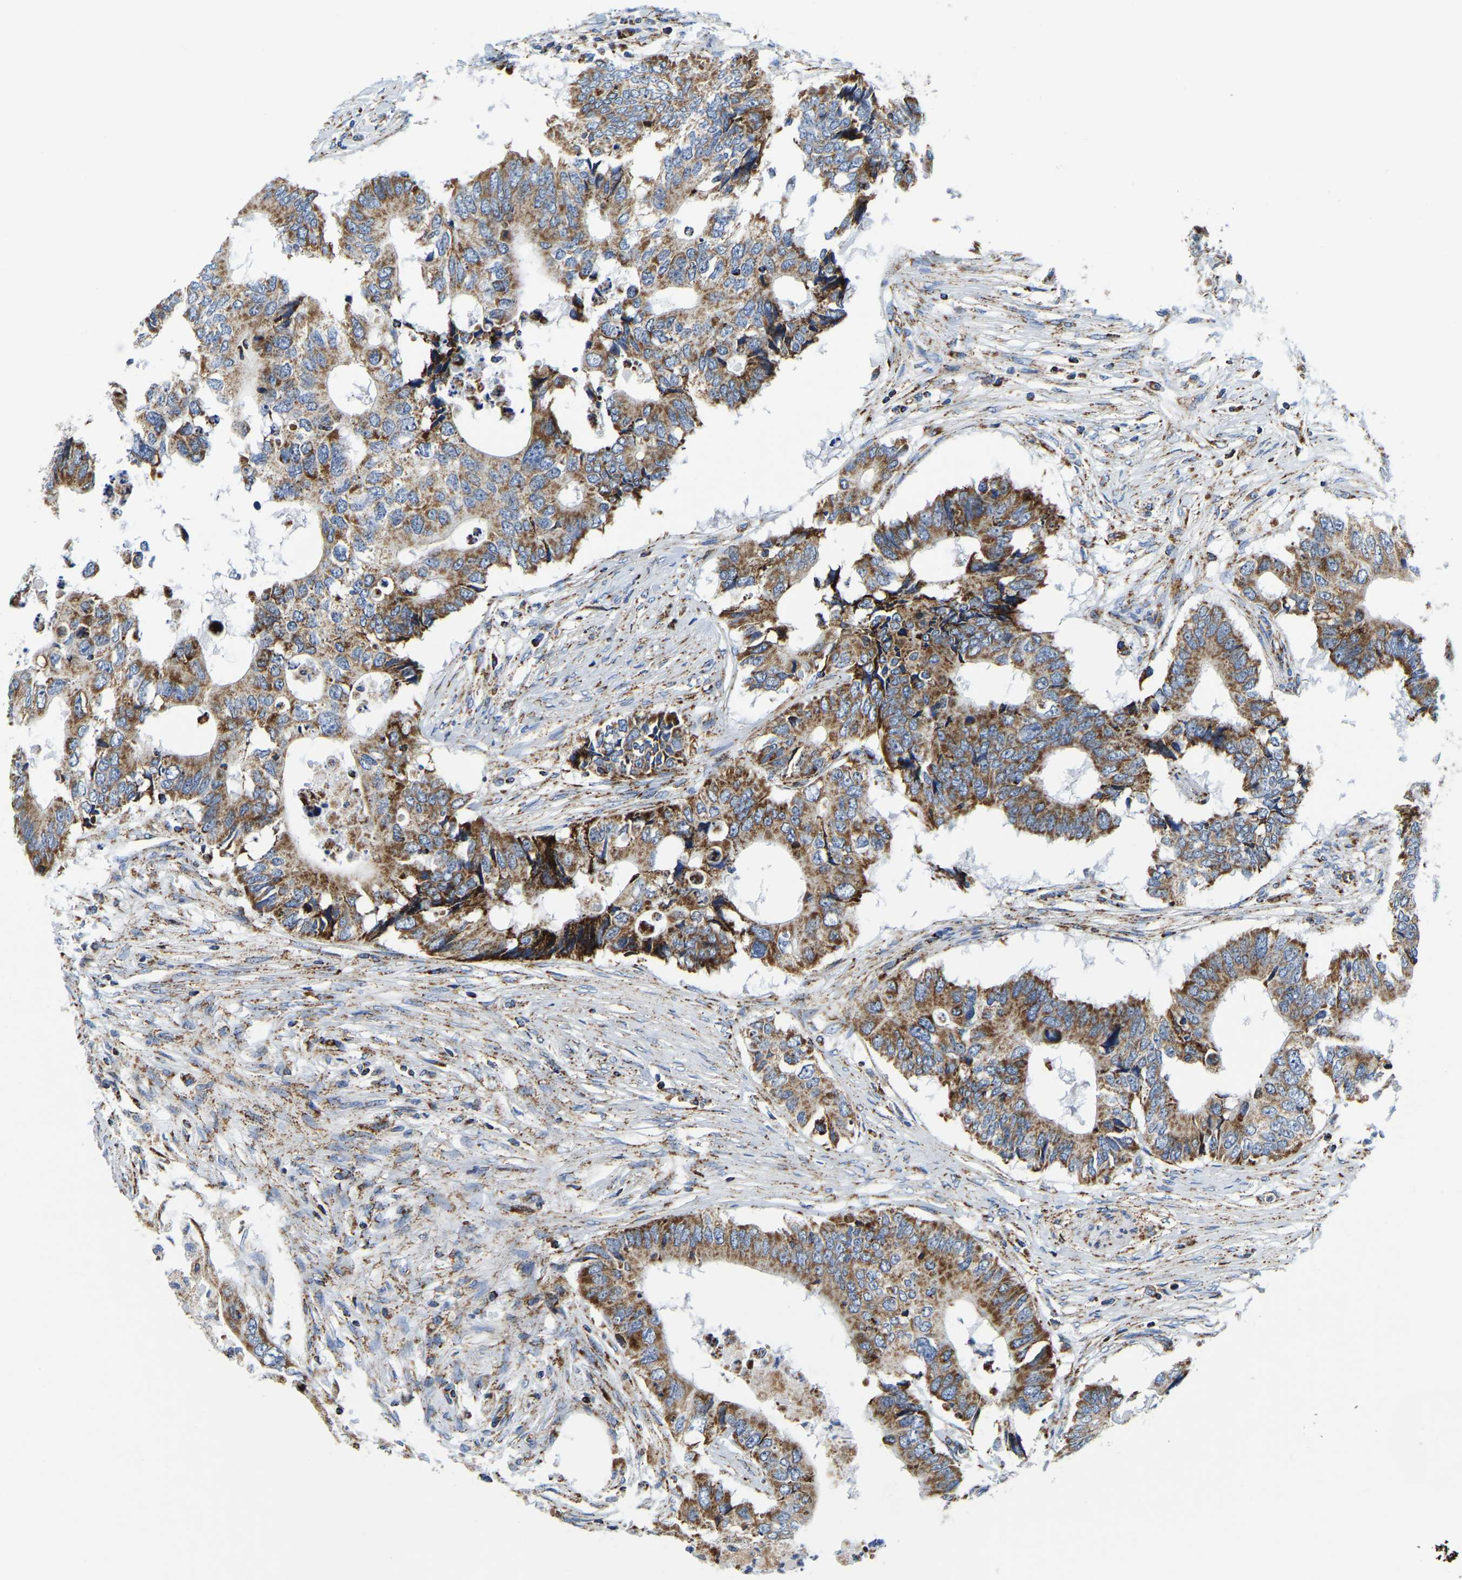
{"staining": {"intensity": "moderate", "quantity": ">75%", "location": "cytoplasmic/membranous"}, "tissue": "colorectal cancer", "cell_type": "Tumor cells", "image_type": "cancer", "snomed": [{"axis": "morphology", "description": "Adenocarcinoma, NOS"}, {"axis": "topography", "description": "Colon"}], "caption": "Brown immunohistochemical staining in colorectal cancer (adenocarcinoma) demonstrates moderate cytoplasmic/membranous staining in about >75% of tumor cells.", "gene": "SFXN1", "patient": {"sex": "male", "age": 71}}